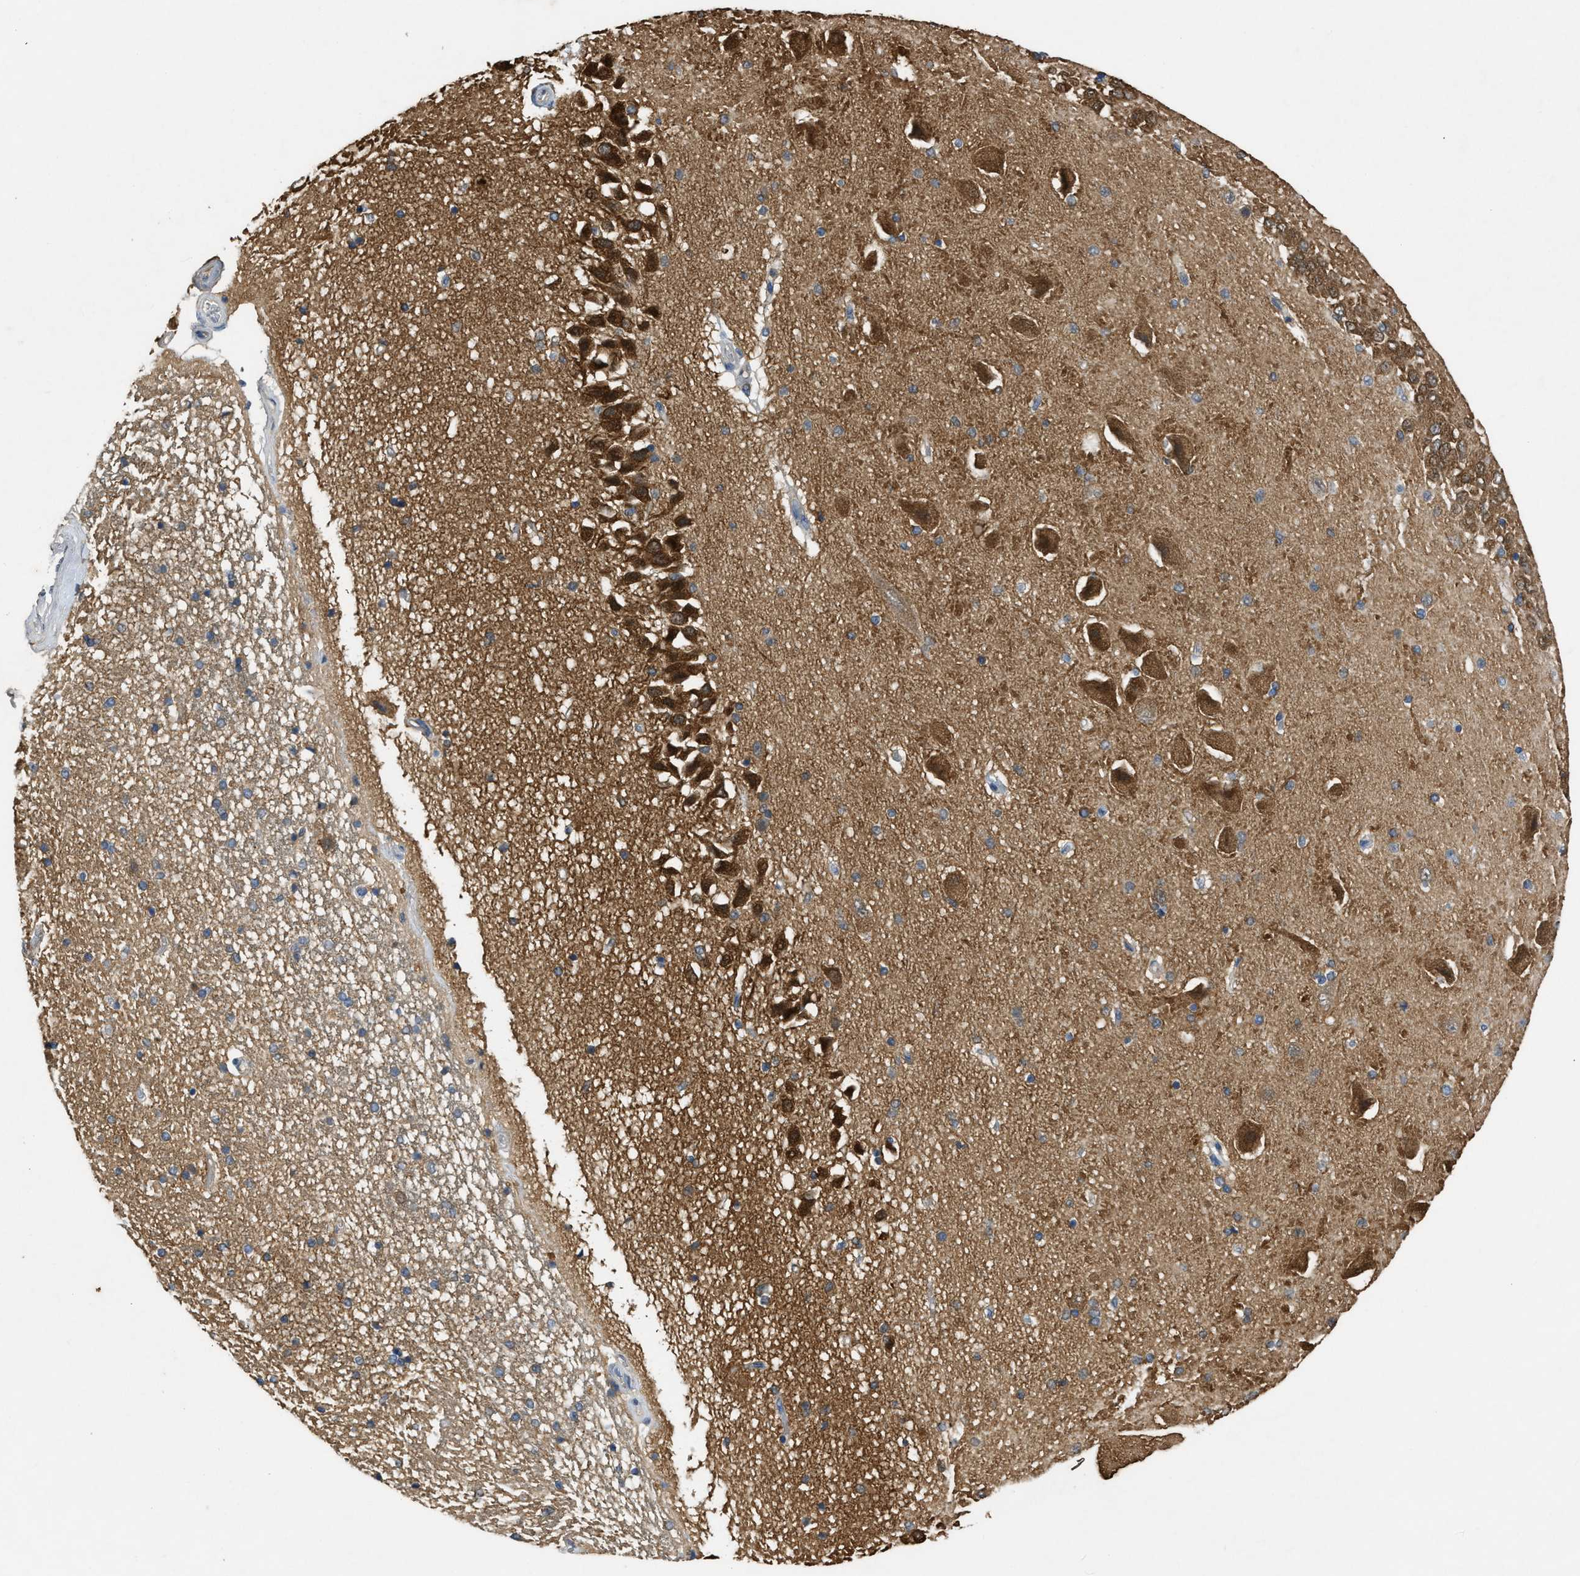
{"staining": {"intensity": "moderate", "quantity": "<25%", "location": "cytoplasmic/membranous"}, "tissue": "hippocampus", "cell_type": "Glial cells", "image_type": "normal", "snomed": [{"axis": "morphology", "description": "Normal tissue, NOS"}, {"axis": "topography", "description": "Hippocampus"}], "caption": "IHC of benign hippocampus shows low levels of moderate cytoplasmic/membranous positivity in about <25% of glial cells.", "gene": "PPP3CA", "patient": {"sex": "female", "age": 54}}